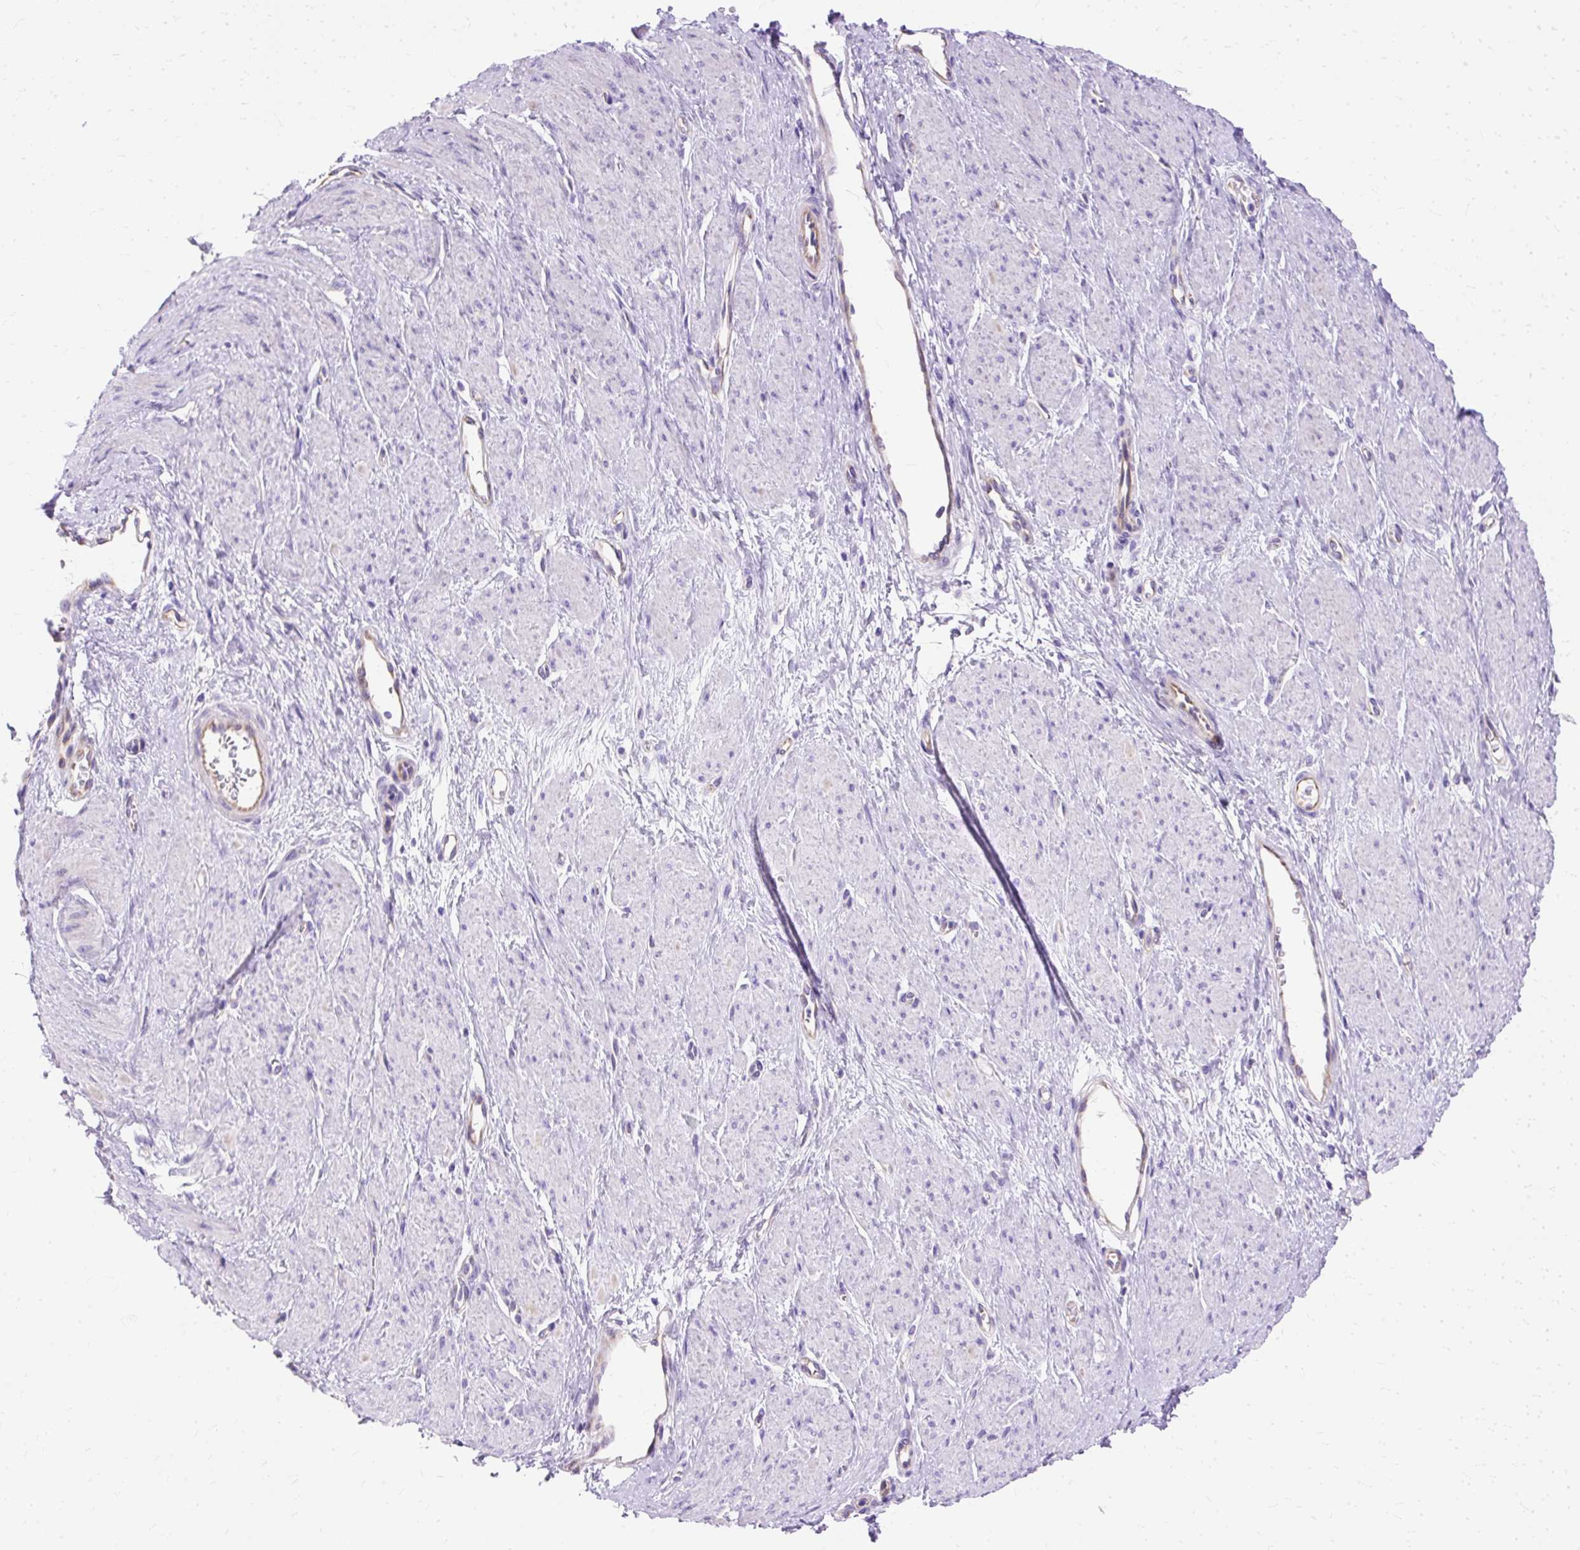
{"staining": {"intensity": "negative", "quantity": "none", "location": "none"}, "tissue": "smooth muscle", "cell_type": "Smooth muscle cells", "image_type": "normal", "snomed": [{"axis": "morphology", "description": "Normal tissue, NOS"}, {"axis": "topography", "description": "Smooth muscle"}, {"axis": "topography", "description": "Uterus"}], "caption": "Immunohistochemistry (IHC) image of benign smooth muscle: human smooth muscle stained with DAB reveals no significant protein staining in smooth muscle cells.", "gene": "MYO6", "patient": {"sex": "female", "age": 39}}